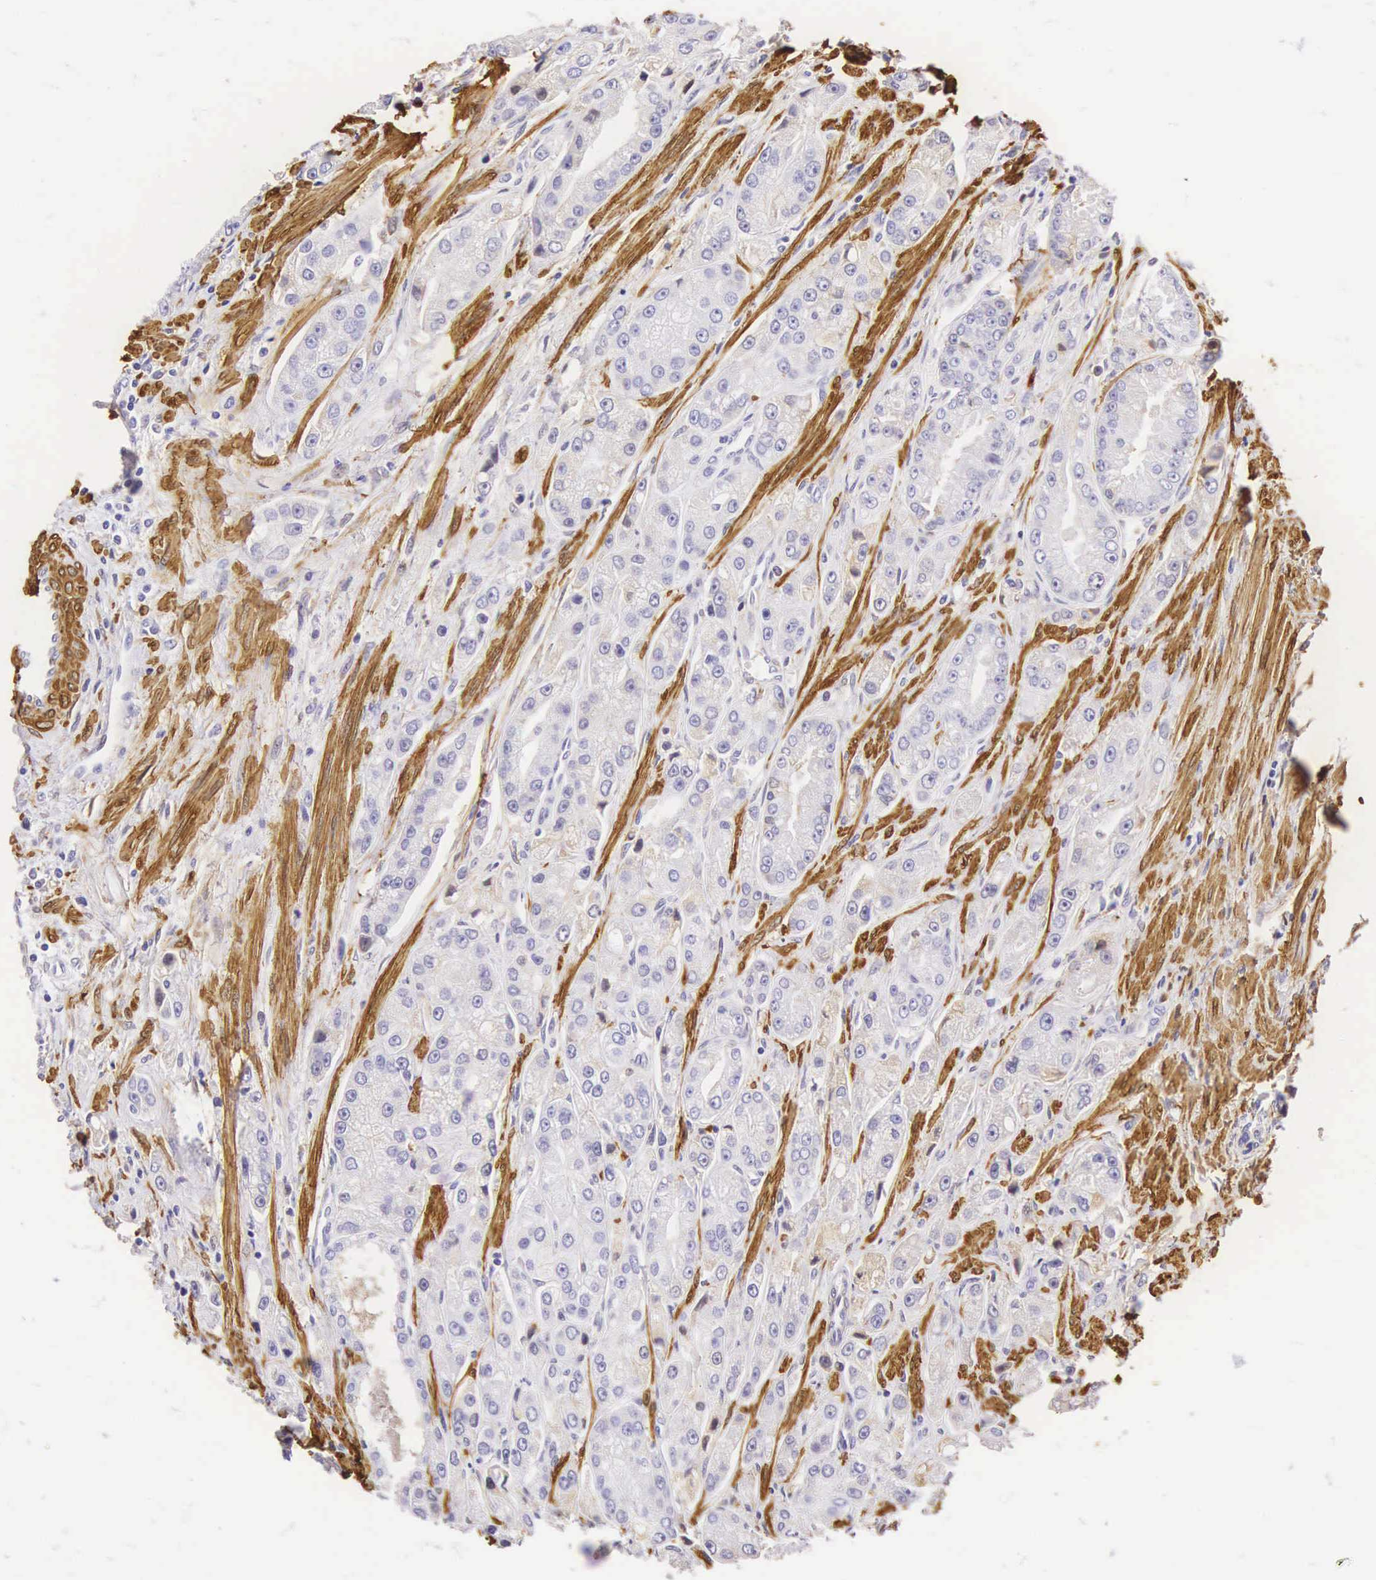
{"staining": {"intensity": "negative", "quantity": "none", "location": "none"}, "tissue": "prostate cancer", "cell_type": "Tumor cells", "image_type": "cancer", "snomed": [{"axis": "morphology", "description": "Adenocarcinoma, Medium grade"}, {"axis": "topography", "description": "Prostate"}], "caption": "This histopathology image is of prostate medium-grade adenocarcinoma stained with immunohistochemistry (IHC) to label a protein in brown with the nuclei are counter-stained blue. There is no expression in tumor cells.", "gene": "CNN1", "patient": {"sex": "male", "age": 72}}